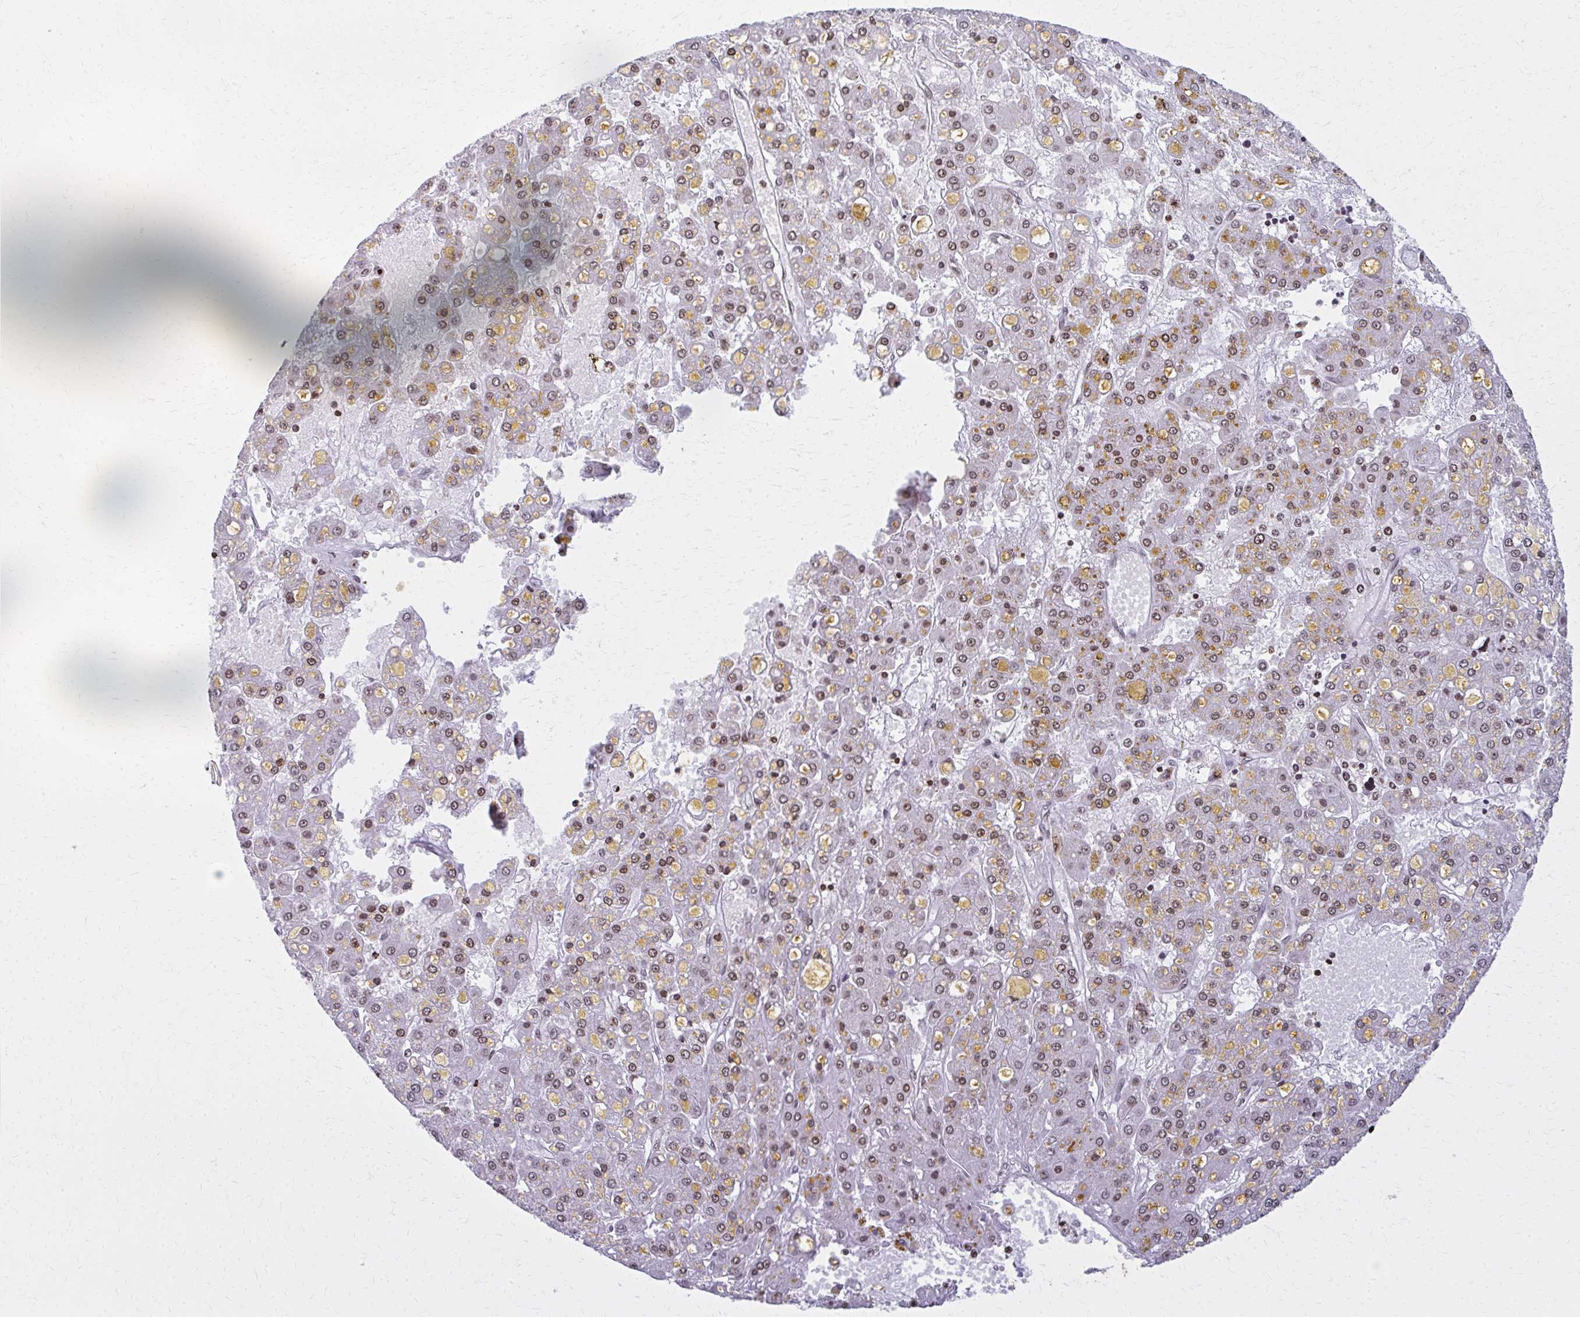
{"staining": {"intensity": "moderate", "quantity": ">75%", "location": "nuclear"}, "tissue": "liver cancer", "cell_type": "Tumor cells", "image_type": "cancer", "snomed": [{"axis": "morphology", "description": "Carcinoma, Hepatocellular, NOS"}, {"axis": "topography", "description": "Liver"}], "caption": "Immunohistochemistry photomicrograph of liver cancer (hepatocellular carcinoma) stained for a protein (brown), which displays medium levels of moderate nuclear staining in about >75% of tumor cells.", "gene": "AP5M1", "patient": {"sex": "male", "age": 67}}